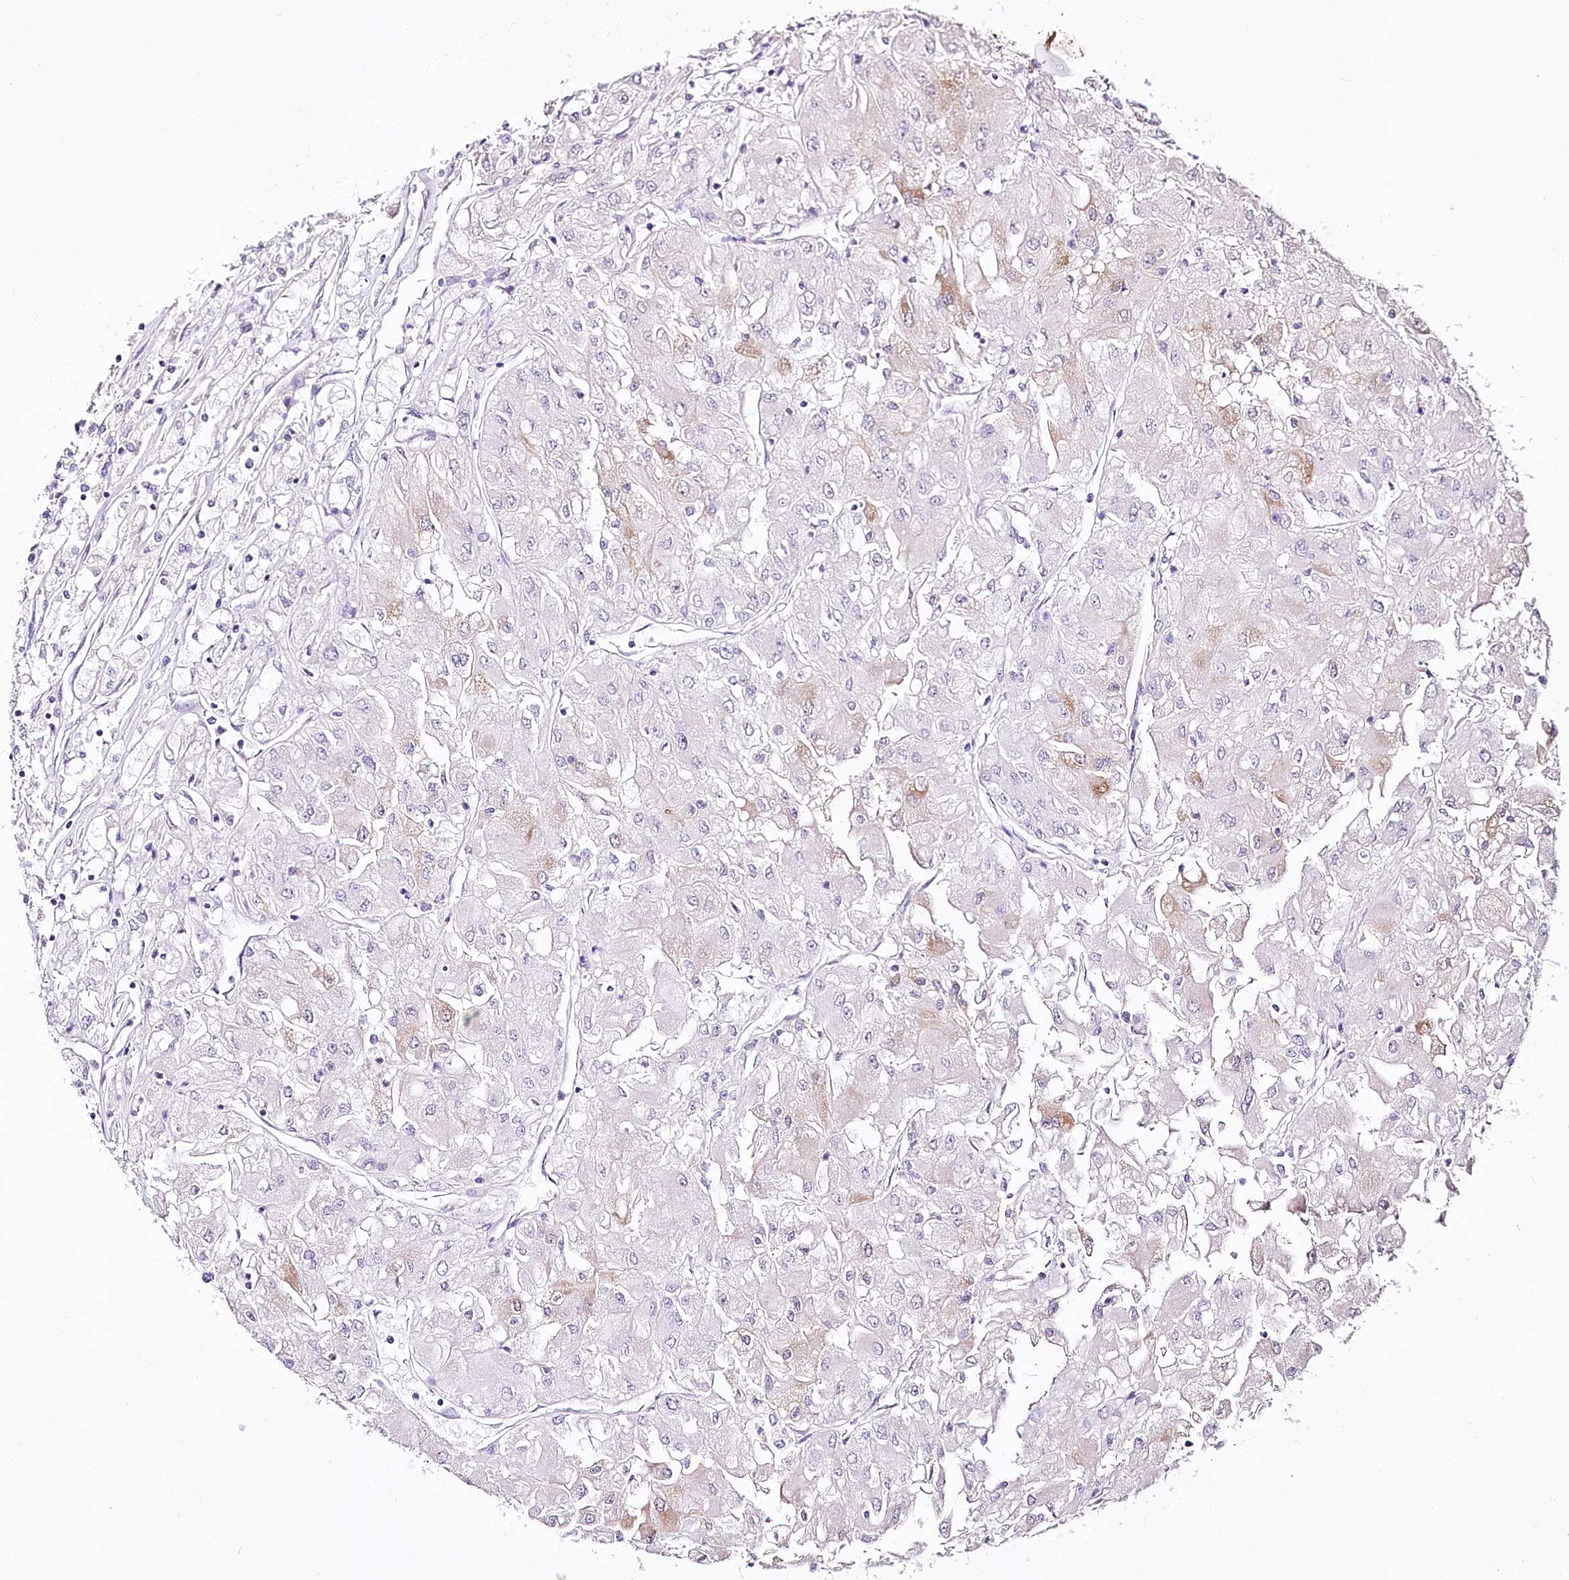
{"staining": {"intensity": "negative", "quantity": "none", "location": "none"}, "tissue": "renal cancer", "cell_type": "Tumor cells", "image_type": "cancer", "snomed": [{"axis": "morphology", "description": "Adenocarcinoma, NOS"}, {"axis": "topography", "description": "Kidney"}], "caption": "High magnification brightfield microscopy of adenocarcinoma (renal) stained with DAB (3,3'-diaminobenzidine) (brown) and counterstained with hematoxylin (blue): tumor cells show no significant positivity.", "gene": "ZNF226", "patient": {"sex": "male", "age": 80}}